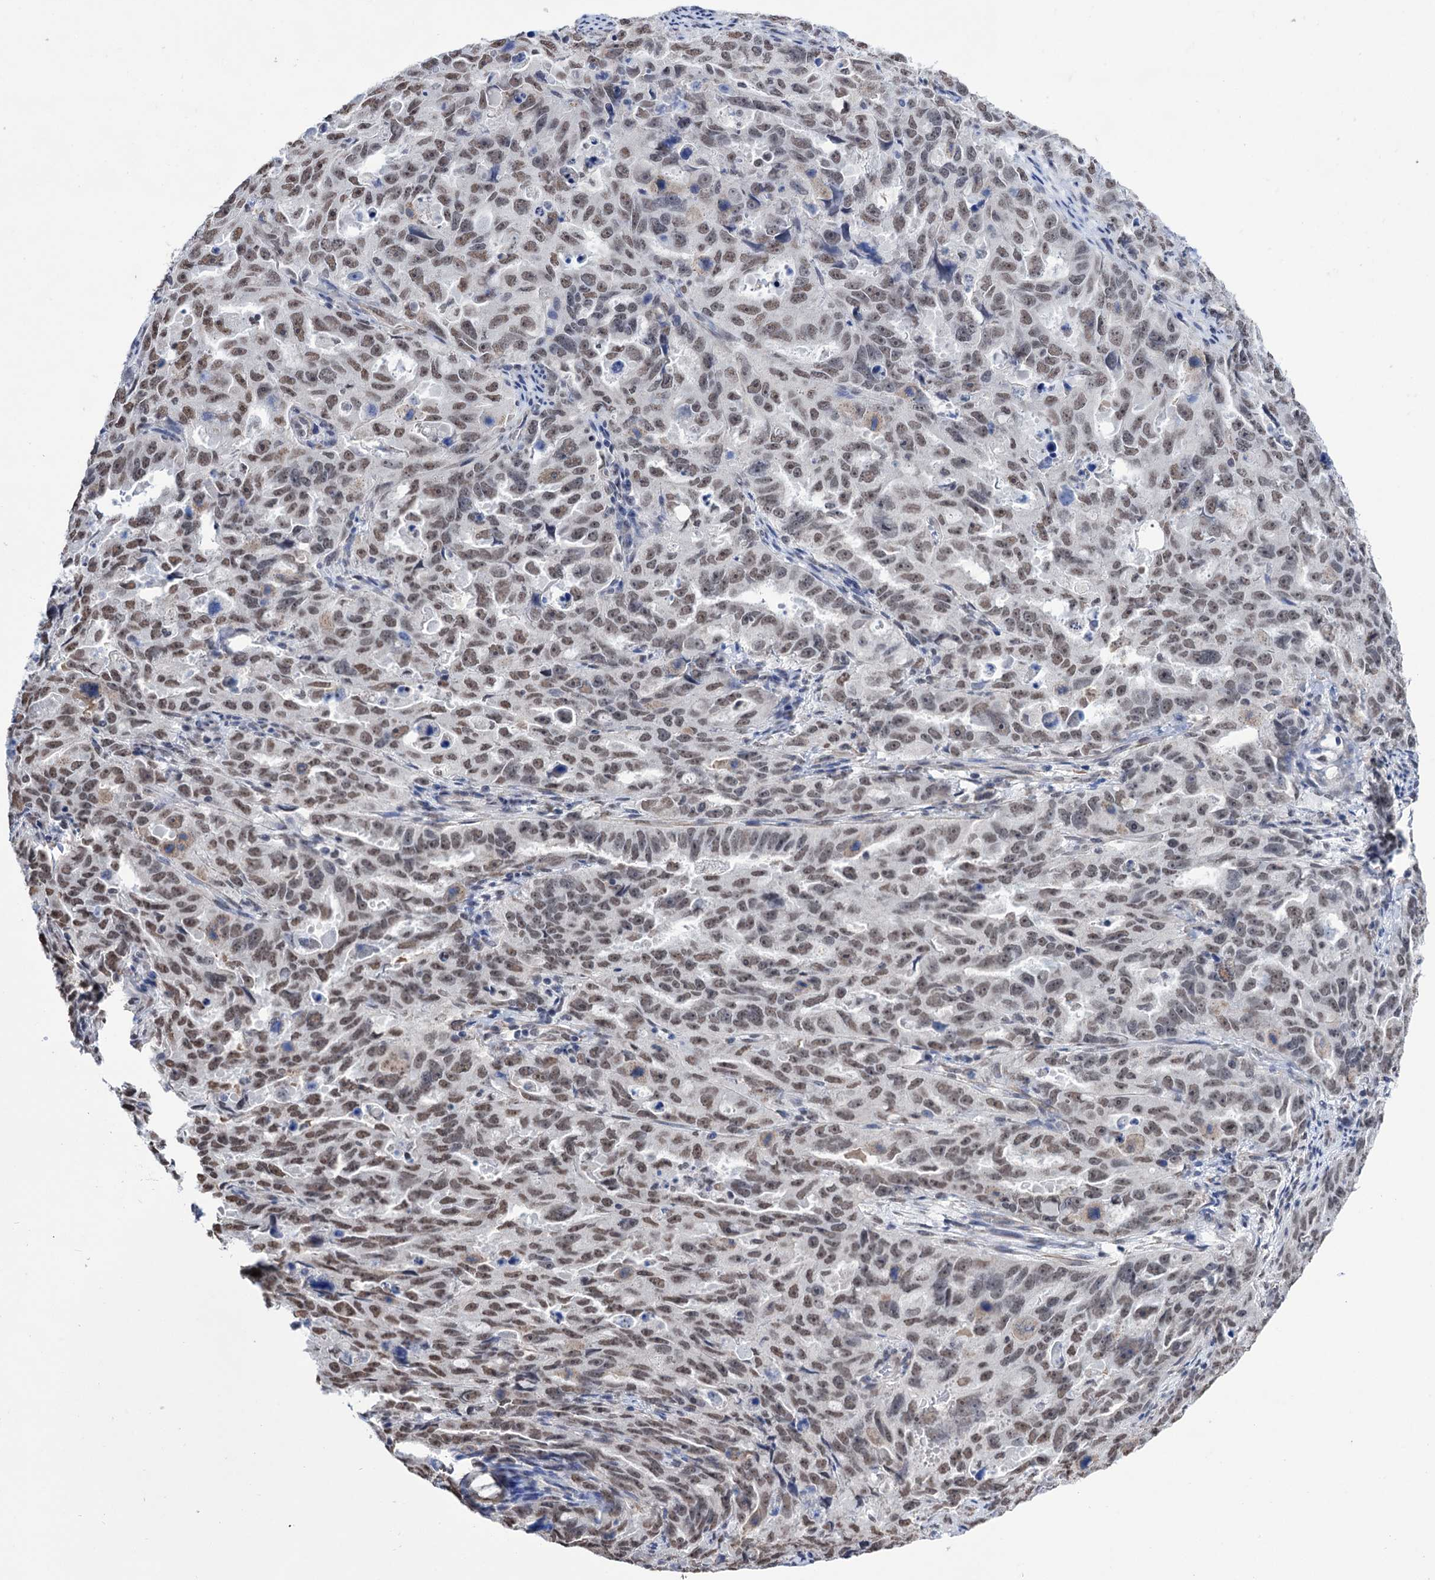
{"staining": {"intensity": "moderate", "quantity": ">75%", "location": "nuclear"}, "tissue": "endometrial cancer", "cell_type": "Tumor cells", "image_type": "cancer", "snomed": [{"axis": "morphology", "description": "Adenocarcinoma, NOS"}, {"axis": "topography", "description": "Endometrium"}], "caption": "Human adenocarcinoma (endometrial) stained for a protein (brown) reveals moderate nuclear positive staining in about >75% of tumor cells.", "gene": "ABHD10", "patient": {"sex": "female", "age": 65}}